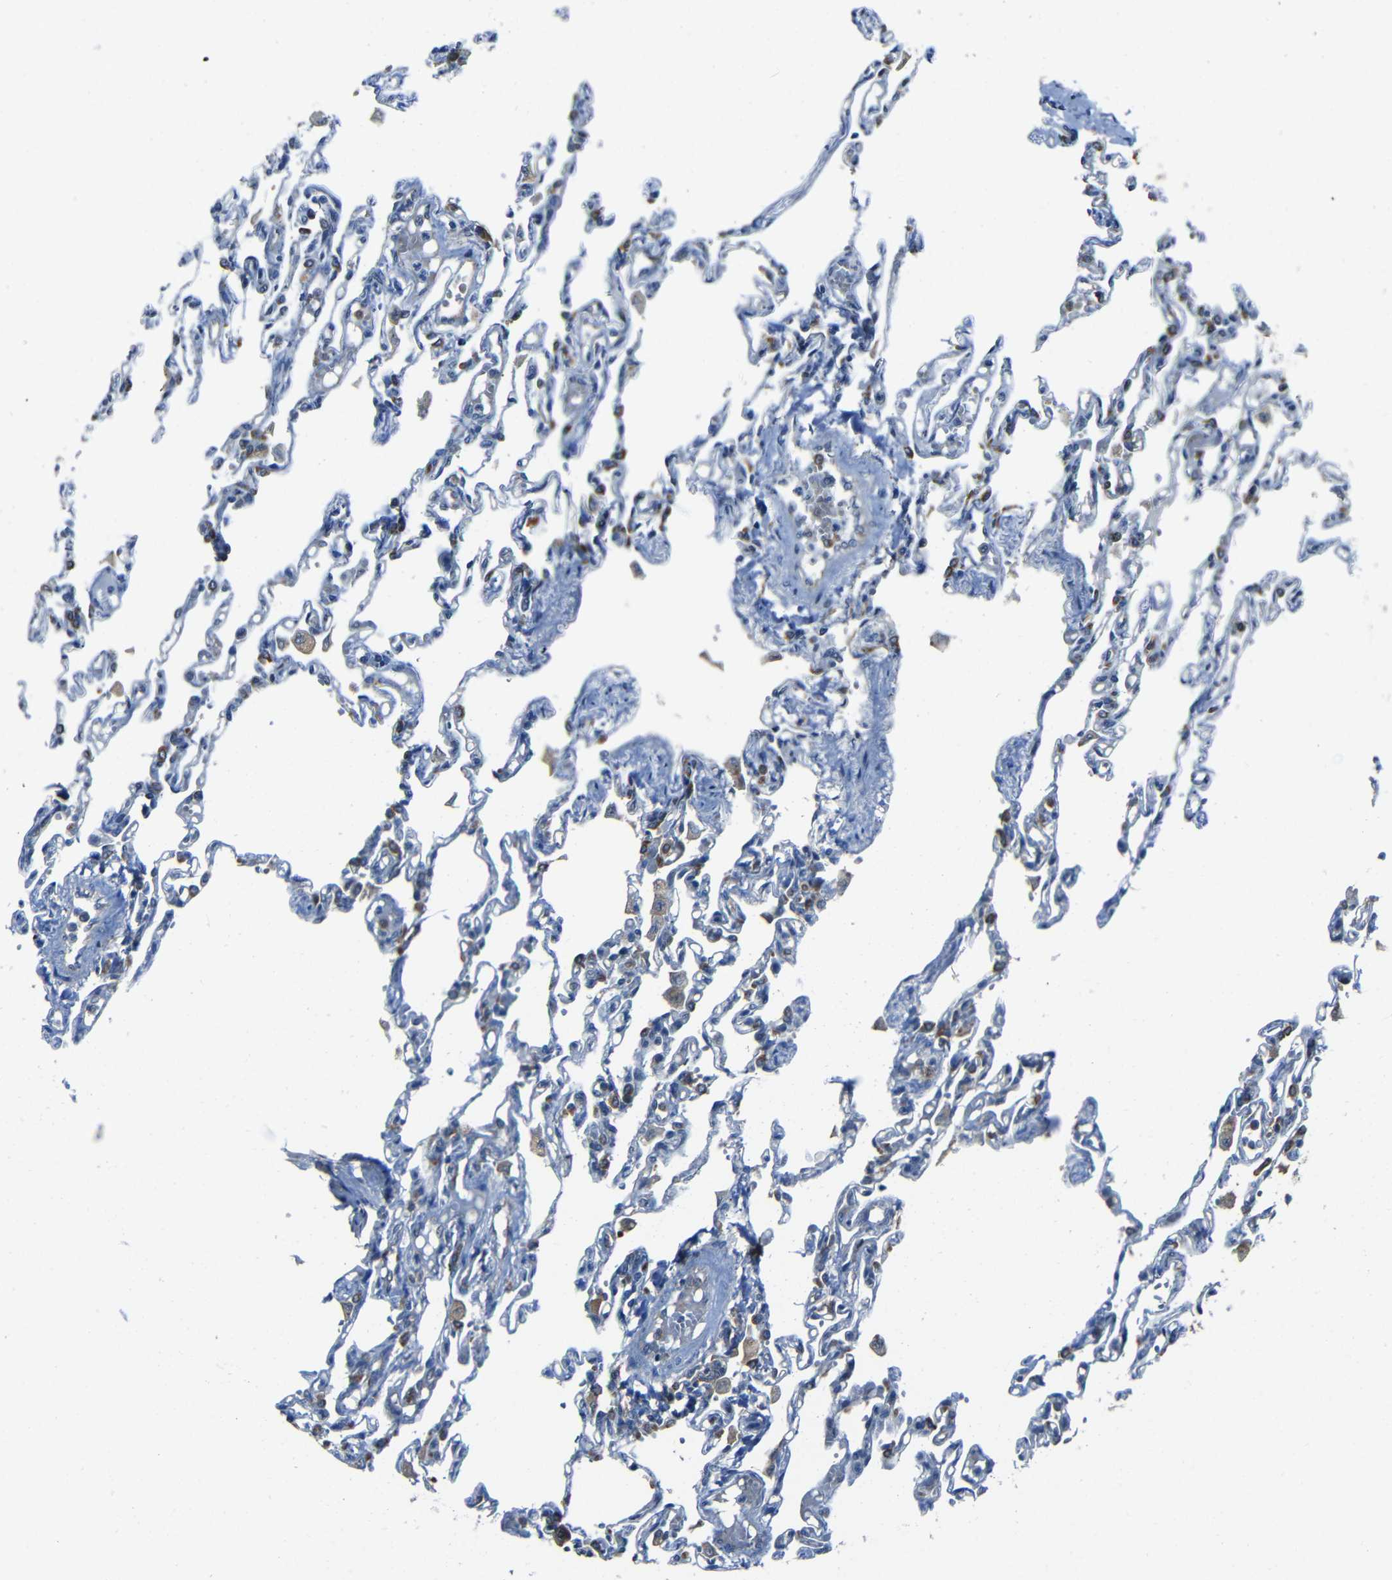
{"staining": {"intensity": "moderate", "quantity": ">75%", "location": "cytoplasmic/membranous"}, "tissue": "lung", "cell_type": "Alveolar cells", "image_type": "normal", "snomed": [{"axis": "morphology", "description": "Normal tissue, NOS"}, {"axis": "topography", "description": "Lung"}], "caption": "DAB (3,3'-diaminobenzidine) immunohistochemical staining of unremarkable lung exhibits moderate cytoplasmic/membranous protein staining in about >75% of alveolar cells.", "gene": "DNAJC5", "patient": {"sex": "male", "age": 21}}